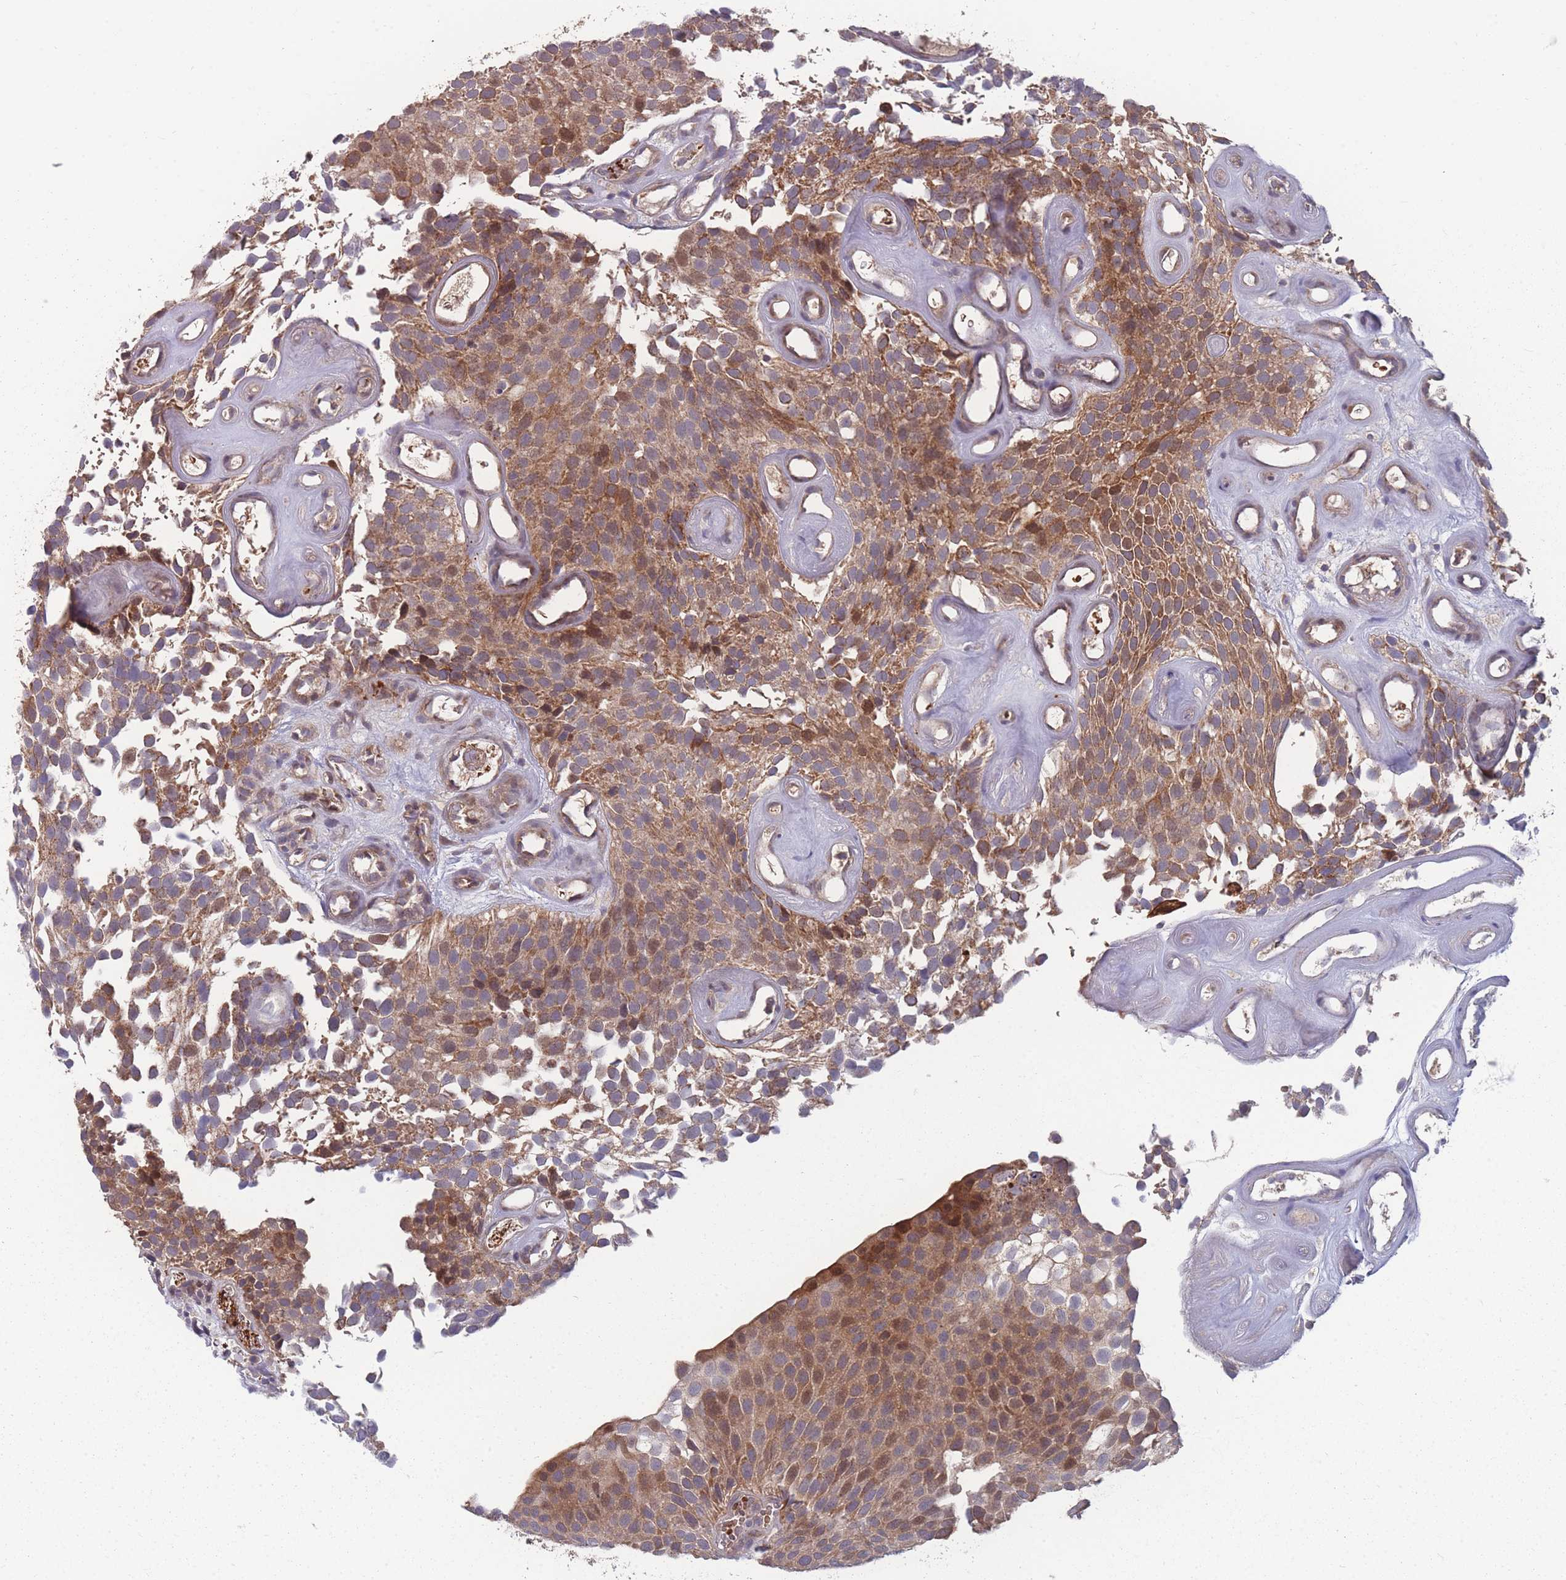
{"staining": {"intensity": "moderate", "quantity": ">75%", "location": "cytoplasmic/membranous,nuclear"}, "tissue": "urothelial cancer", "cell_type": "Tumor cells", "image_type": "cancer", "snomed": [{"axis": "morphology", "description": "Urothelial carcinoma, Low grade"}, {"axis": "topography", "description": "Urinary bladder"}], "caption": "Urothelial carcinoma (low-grade) stained with DAB (3,3'-diaminobenzidine) immunohistochemistry exhibits medium levels of moderate cytoplasmic/membranous and nuclear positivity in about >75% of tumor cells. (Brightfield microscopy of DAB IHC at high magnification).", "gene": "SLC35B4", "patient": {"sex": "male", "age": 89}}